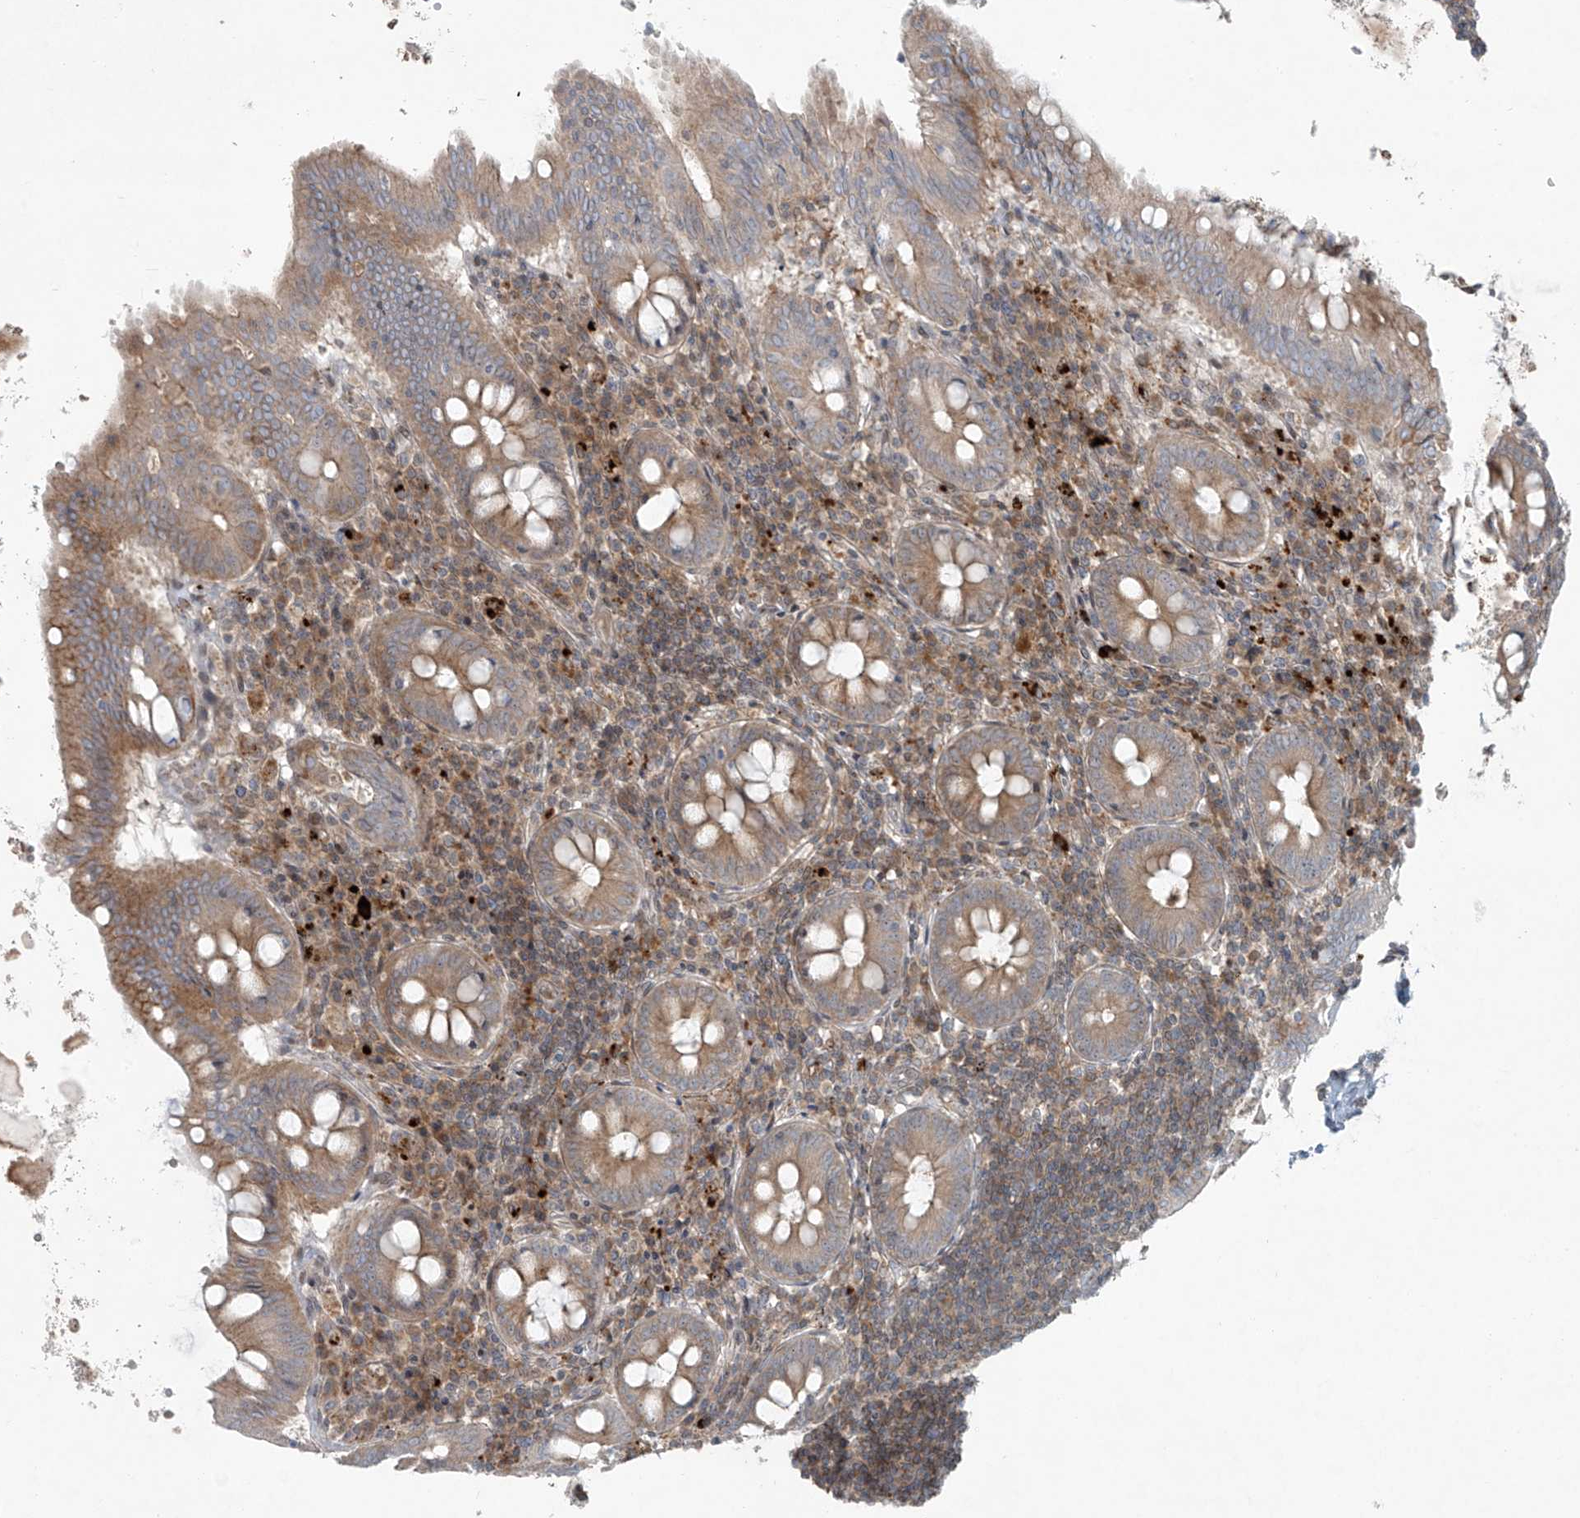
{"staining": {"intensity": "moderate", "quantity": ">75%", "location": "cytoplasmic/membranous"}, "tissue": "appendix", "cell_type": "Glandular cells", "image_type": "normal", "snomed": [{"axis": "morphology", "description": "Normal tissue, NOS"}, {"axis": "topography", "description": "Appendix"}], "caption": "Glandular cells display moderate cytoplasmic/membranous staining in approximately >75% of cells in benign appendix.", "gene": "PPAT", "patient": {"sex": "female", "age": 54}}